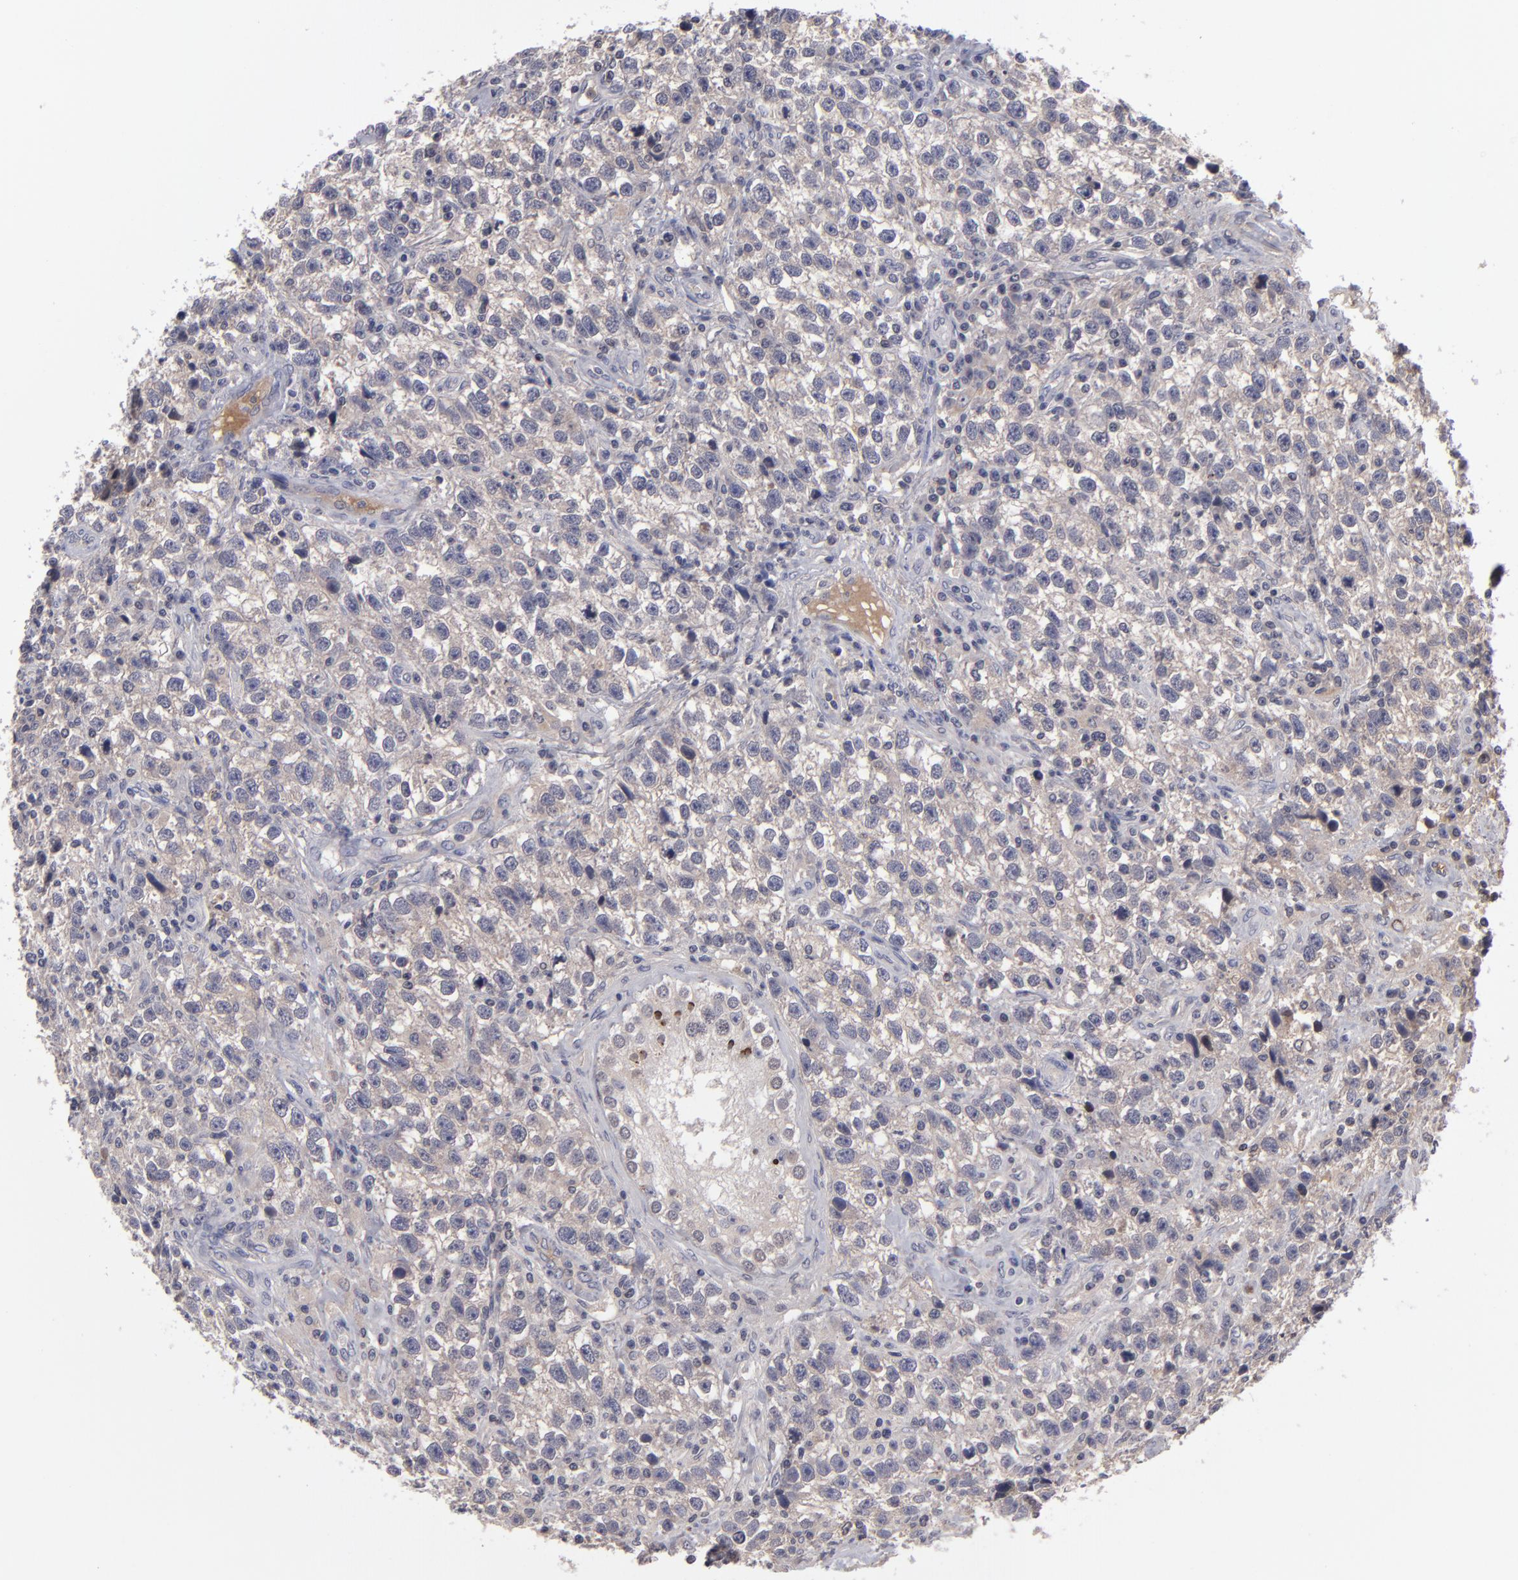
{"staining": {"intensity": "negative", "quantity": "none", "location": "none"}, "tissue": "testis cancer", "cell_type": "Tumor cells", "image_type": "cancer", "snomed": [{"axis": "morphology", "description": "Seminoma, NOS"}, {"axis": "topography", "description": "Testis"}], "caption": "Immunohistochemistry (IHC) of human testis seminoma reveals no staining in tumor cells.", "gene": "ITIH4", "patient": {"sex": "male", "age": 38}}